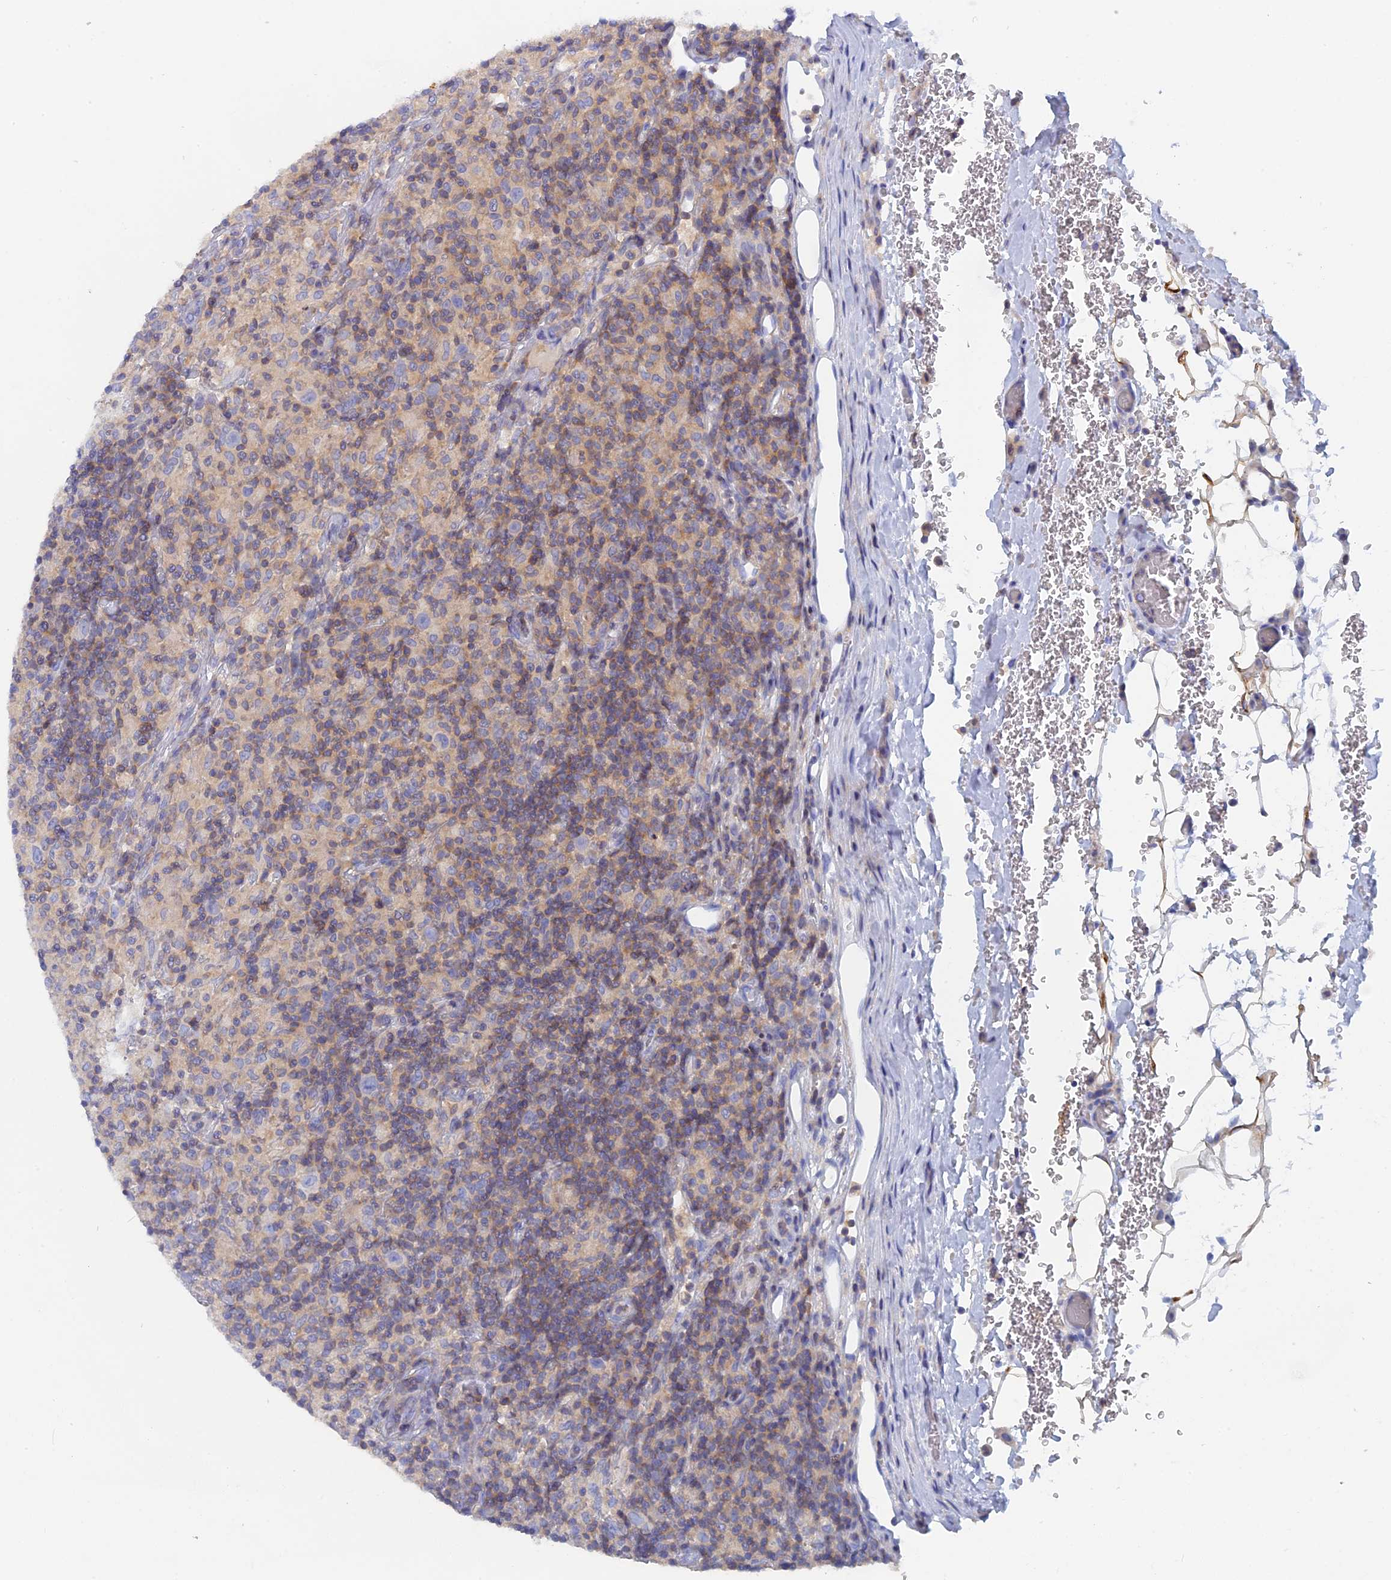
{"staining": {"intensity": "negative", "quantity": "none", "location": "none"}, "tissue": "lymphoma", "cell_type": "Tumor cells", "image_type": "cancer", "snomed": [{"axis": "morphology", "description": "Hodgkin's disease, NOS"}, {"axis": "topography", "description": "Lymph node"}], "caption": "DAB immunohistochemical staining of human Hodgkin's disease displays no significant expression in tumor cells.", "gene": "ACP7", "patient": {"sex": "male", "age": 70}}